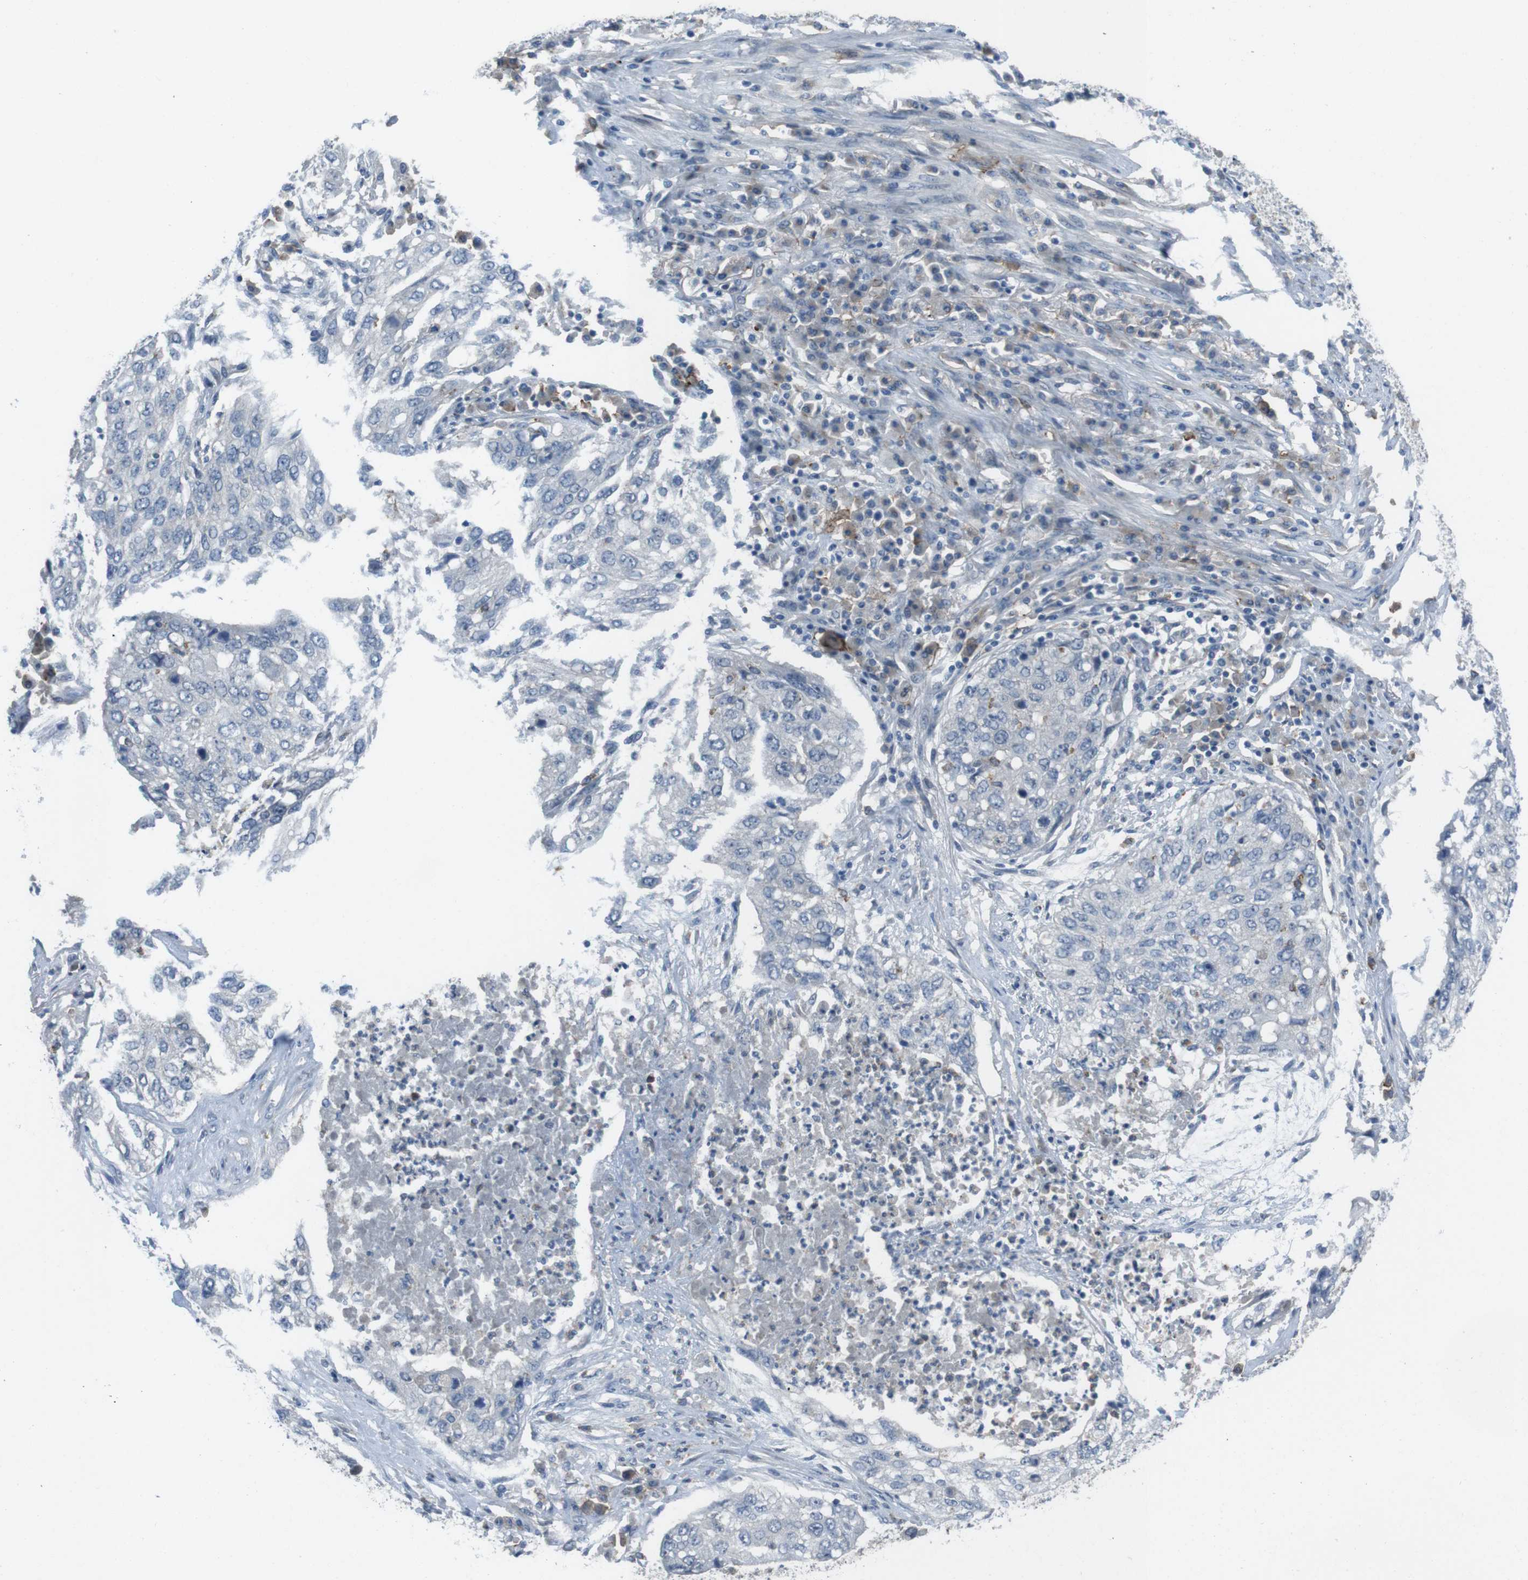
{"staining": {"intensity": "negative", "quantity": "none", "location": "none"}, "tissue": "lung cancer", "cell_type": "Tumor cells", "image_type": "cancer", "snomed": [{"axis": "morphology", "description": "Squamous cell carcinoma, NOS"}, {"axis": "topography", "description": "Lung"}], "caption": "Immunohistochemistry (IHC) of human lung cancer (squamous cell carcinoma) shows no expression in tumor cells.", "gene": "ANK2", "patient": {"sex": "female", "age": 63}}